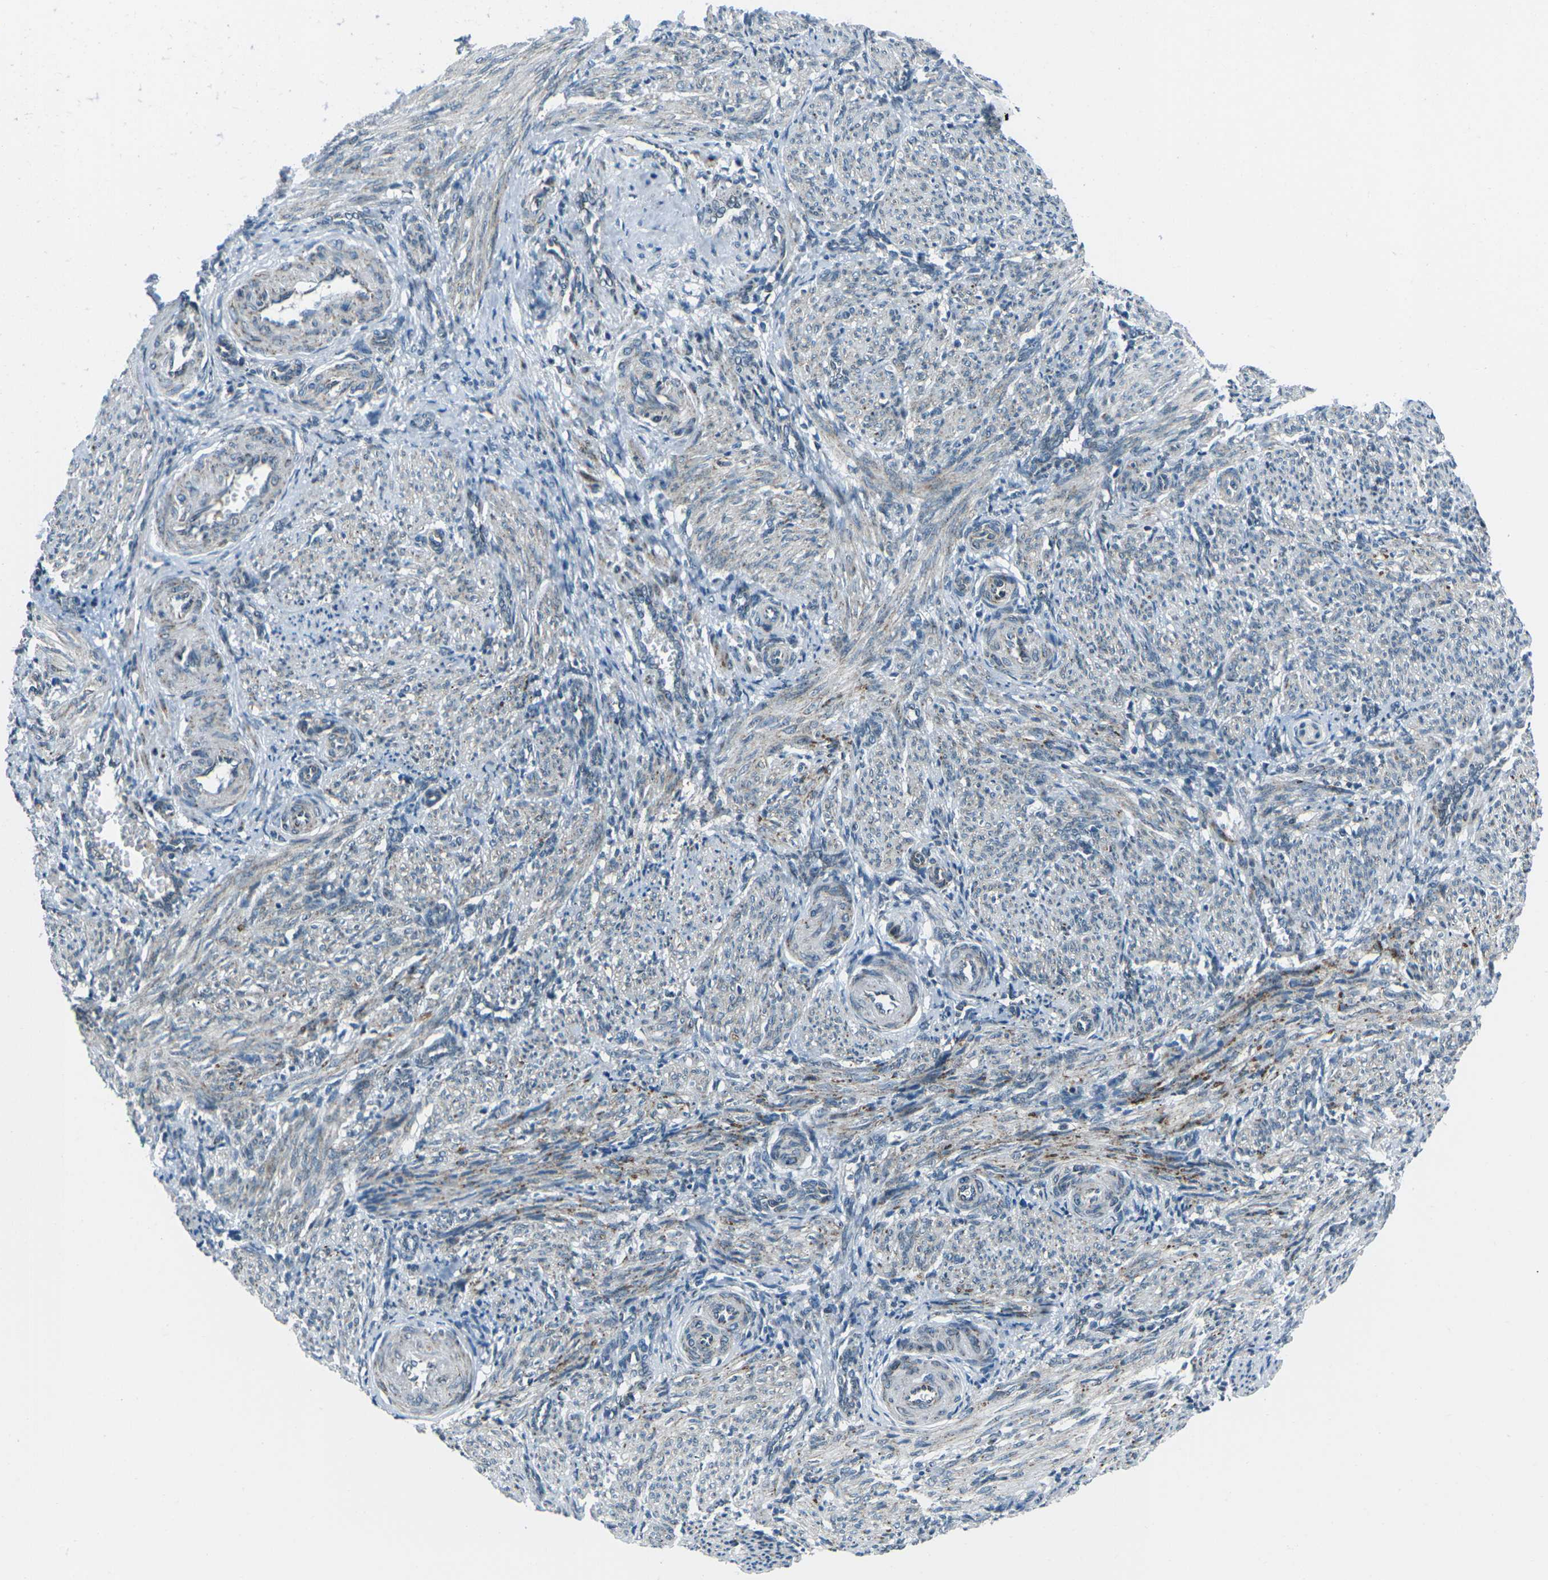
{"staining": {"intensity": "moderate", "quantity": "25%-75%", "location": "cytoplasmic/membranous"}, "tissue": "smooth muscle", "cell_type": "Smooth muscle cells", "image_type": "normal", "snomed": [{"axis": "morphology", "description": "Normal tissue, NOS"}, {"axis": "topography", "description": "Endometrium"}], "caption": "Immunohistochemistry (IHC) (DAB (3,3'-diaminobenzidine)) staining of unremarkable human smooth muscle exhibits moderate cytoplasmic/membranous protein staining in about 25%-75% of smooth muscle cells.", "gene": "RFESD", "patient": {"sex": "female", "age": 33}}